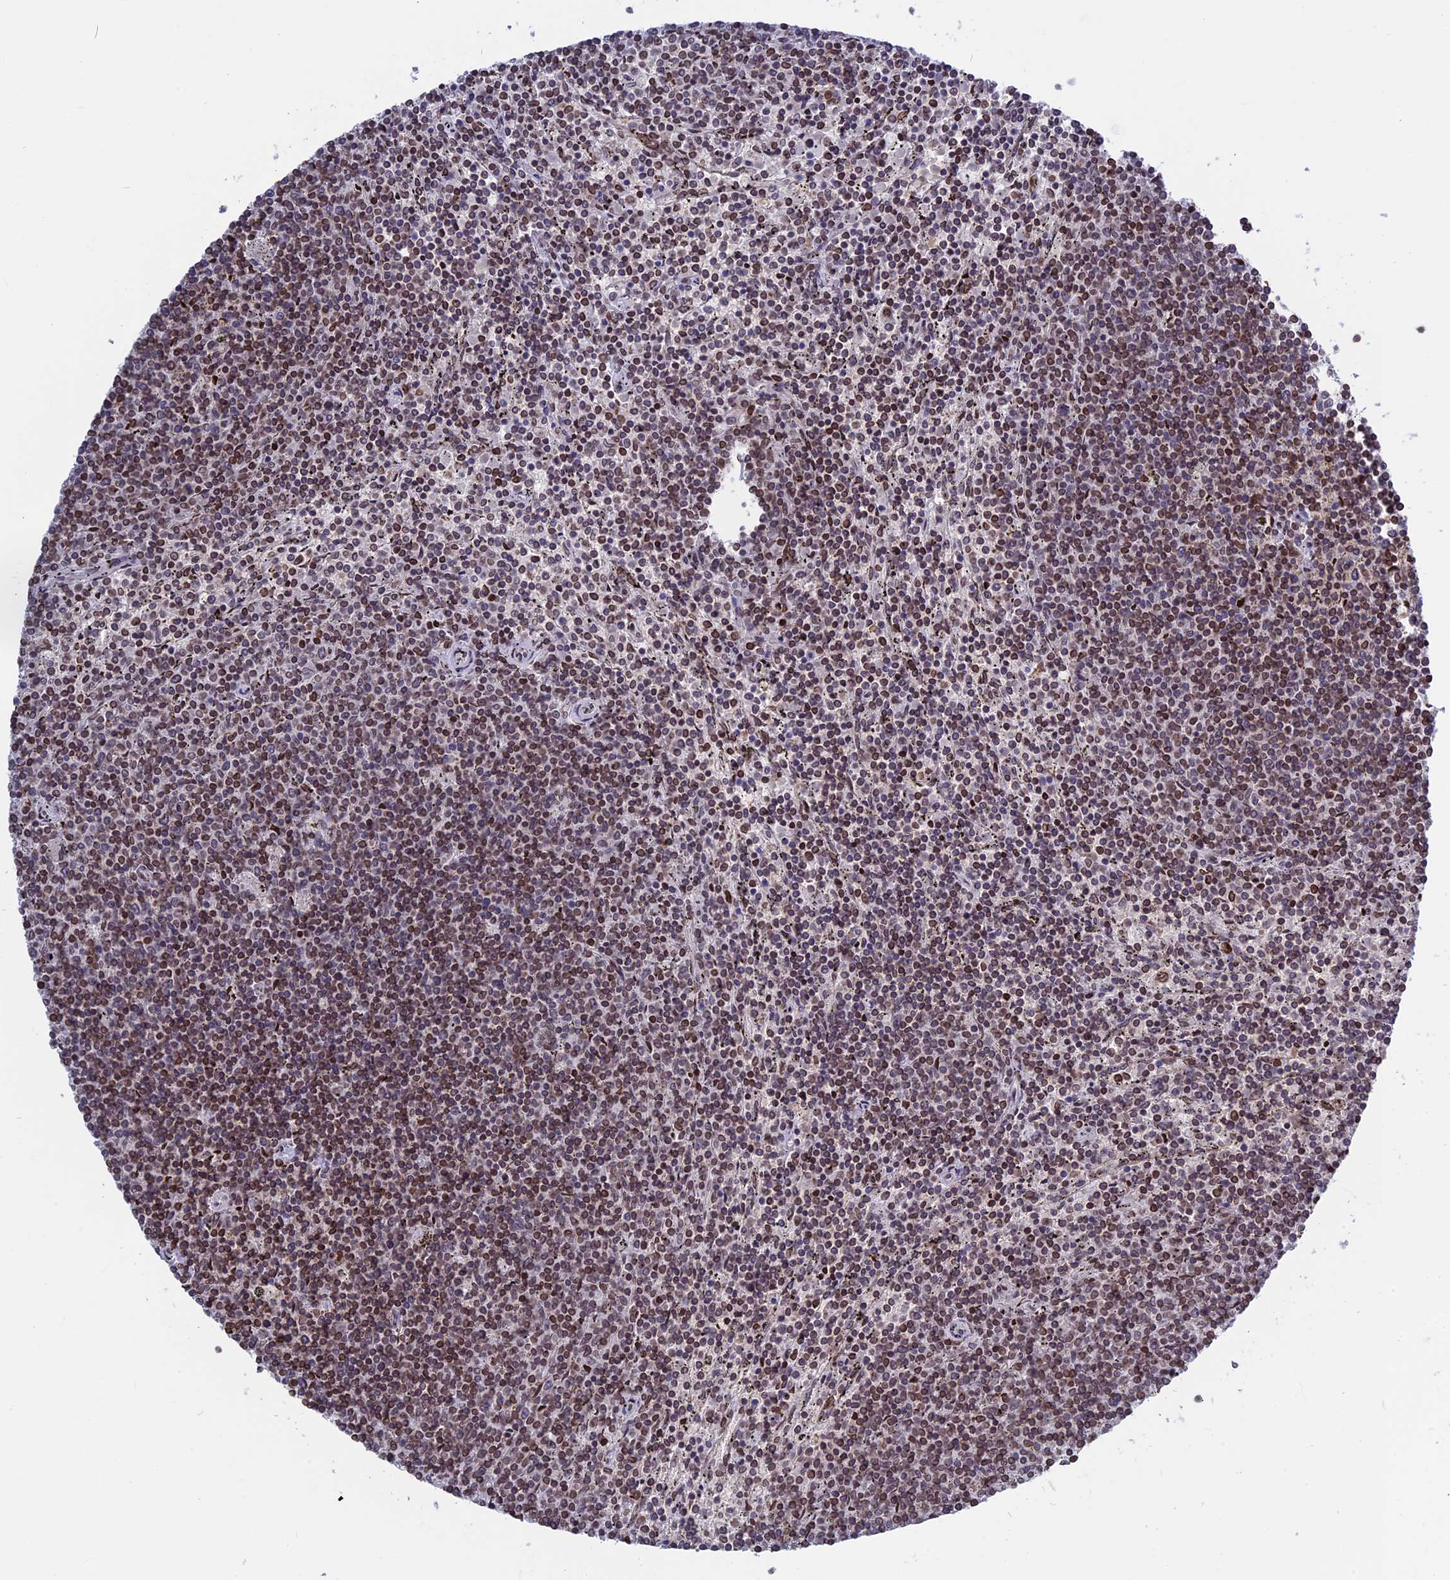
{"staining": {"intensity": "moderate", "quantity": ">75%", "location": "cytoplasmic/membranous,nuclear"}, "tissue": "lymphoma", "cell_type": "Tumor cells", "image_type": "cancer", "snomed": [{"axis": "morphology", "description": "Malignant lymphoma, non-Hodgkin's type, Low grade"}, {"axis": "topography", "description": "Spleen"}], "caption": "Malignant lymphoma, non-Hodgkin's type (low-grade) stained with DAB (3,3'-diaminobenzidine) immunohistochemistry (IHC) exhibits medium levels of moderate cytoplasmic/membranous and nuclear positivity in about >75% of tumor cells.", "gene": "PTCHD4", "patient": {"sex": "female", "age": 50}}